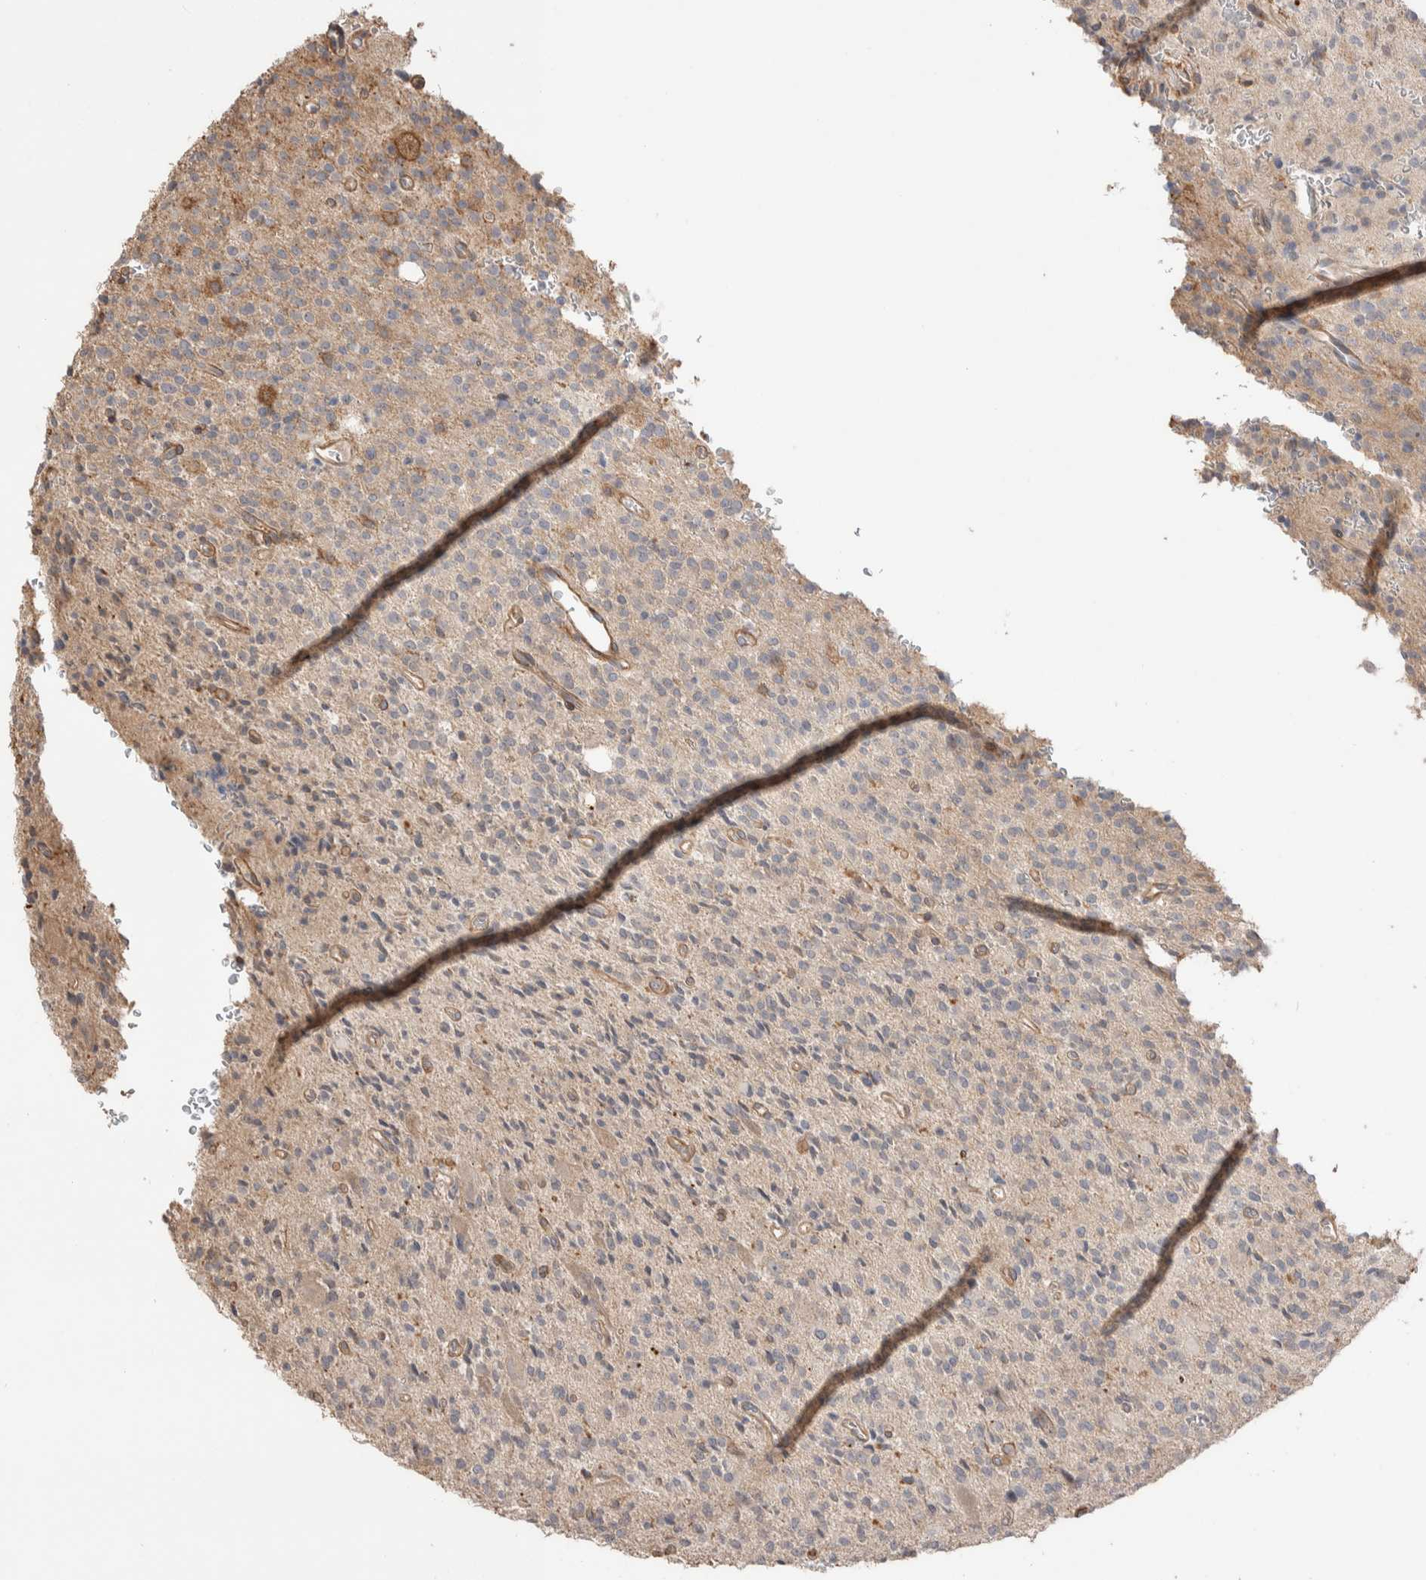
{"staining": {"intensity": "weak", "quantity": "<25%", "location": "cytoplasmic/membranous"}, "tissue": "glioma", "cell_type": "Tumor cells", "image_type": "cancer", "snomed": [{"axis": "morphology", "description": "Glioma, malignant, High grade"}, {"axis": "topography", "description": "Brain"}], "caption": "Tumor cells show no significant protein staining in malignant glioma (high-grade). (DAB (3,3'-diaminobenzidine) immunohistochemistry (IHC), high magnification).", "gene": "ZNF704", "patient": {"sex": "male", "age": 34}}